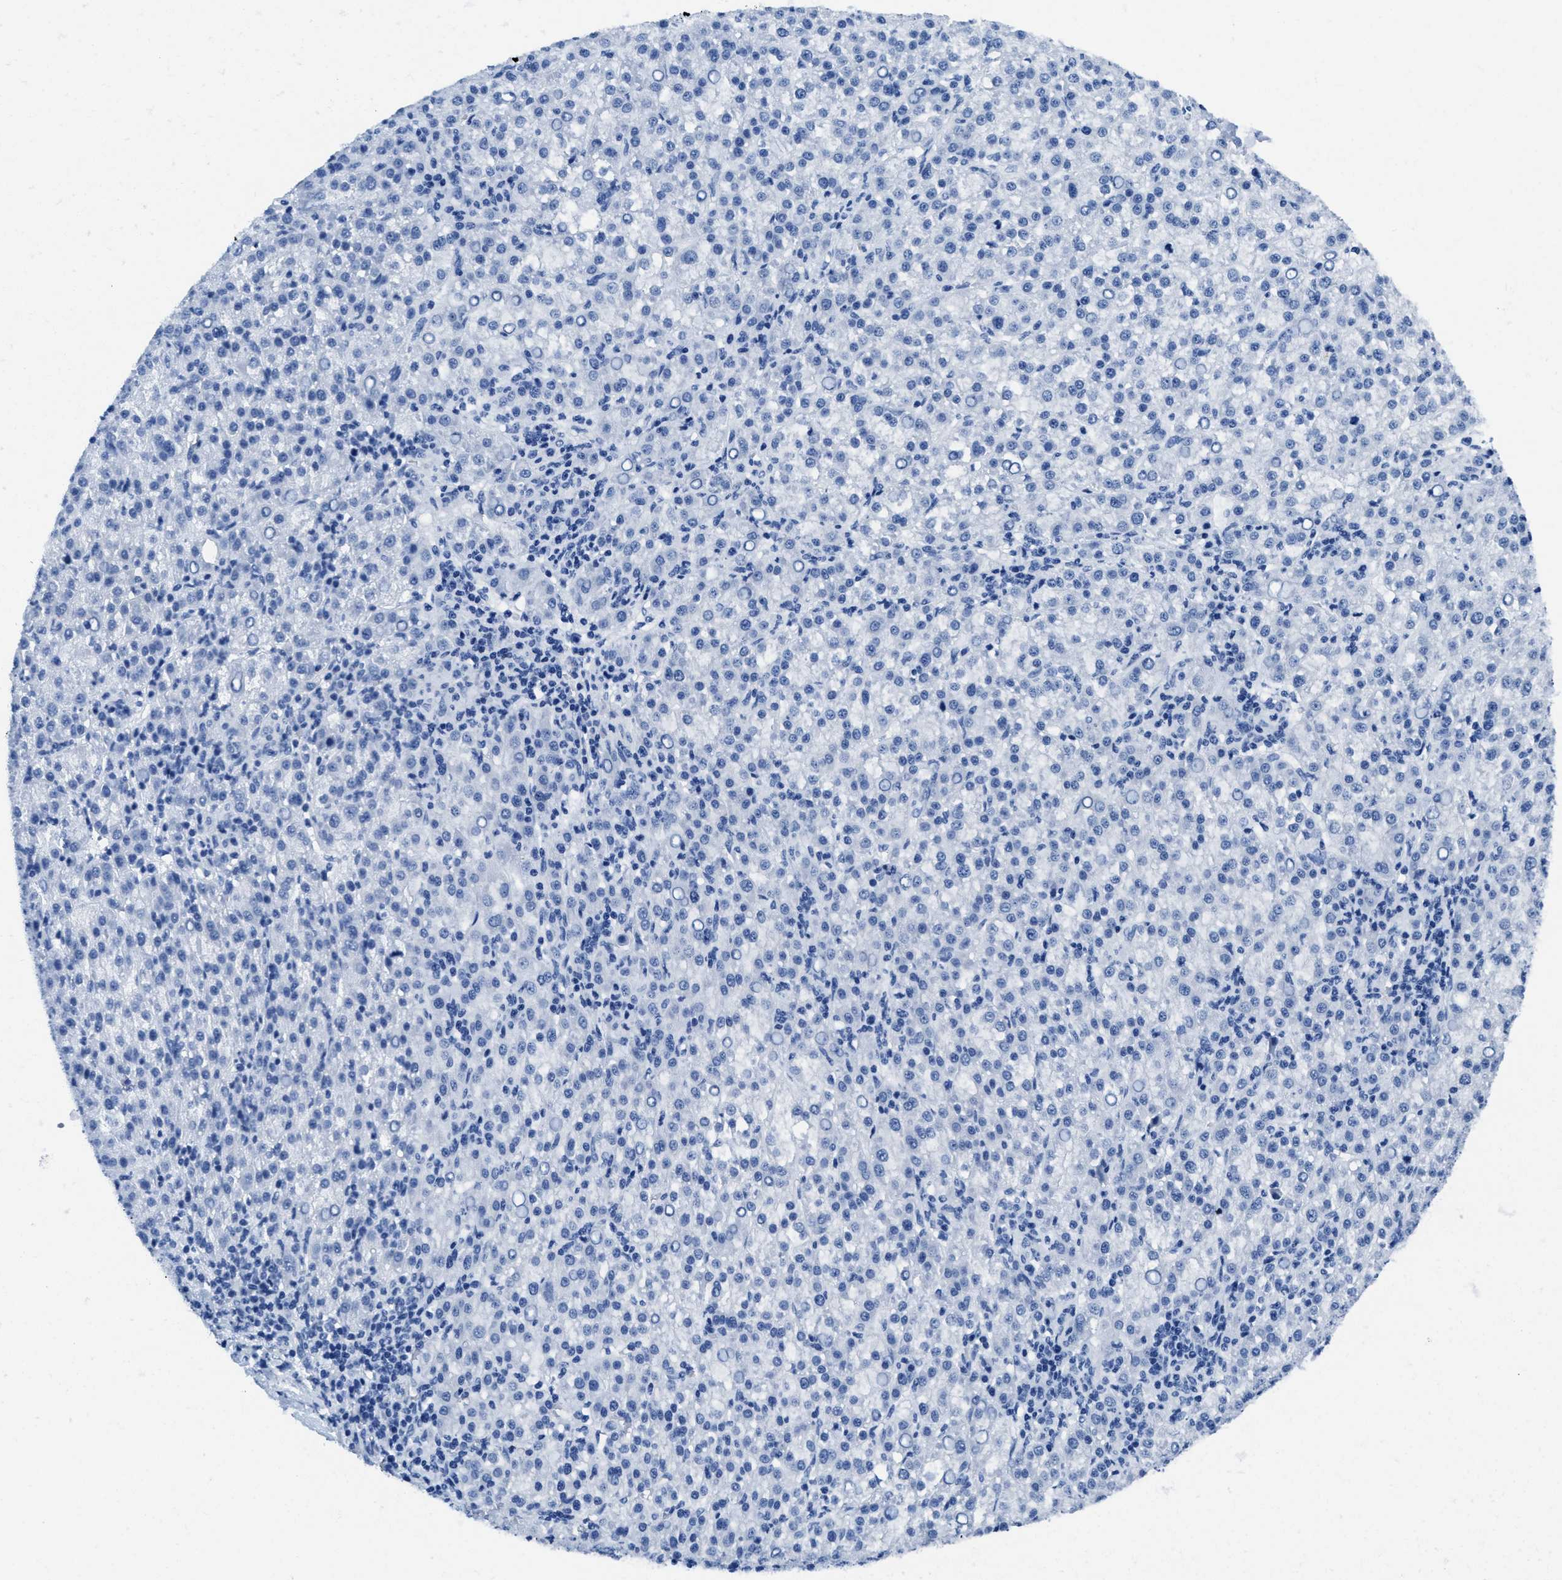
{"staining": {"intensity": "negative", "quantity": "none", "location": "none"}, "tissue": "liver cancer", "cell_type": "Tumor cells", "image_type": "cancer", "snomed": [{"axis": "morphology", "description": "Carcinoma, Hepatocellular, NOS"}, {"axis": "topography", "description": "Liver"}], "caption": "High magnification brightfield microscopy of hepatocellular carcinoma (liver) stained with DAB (brown) and counterstained with hematoxylin (blue): tumor cells show no significant staining.", "gene": "ITGA2B", "patient": {"sex": "female", "age": 58}}